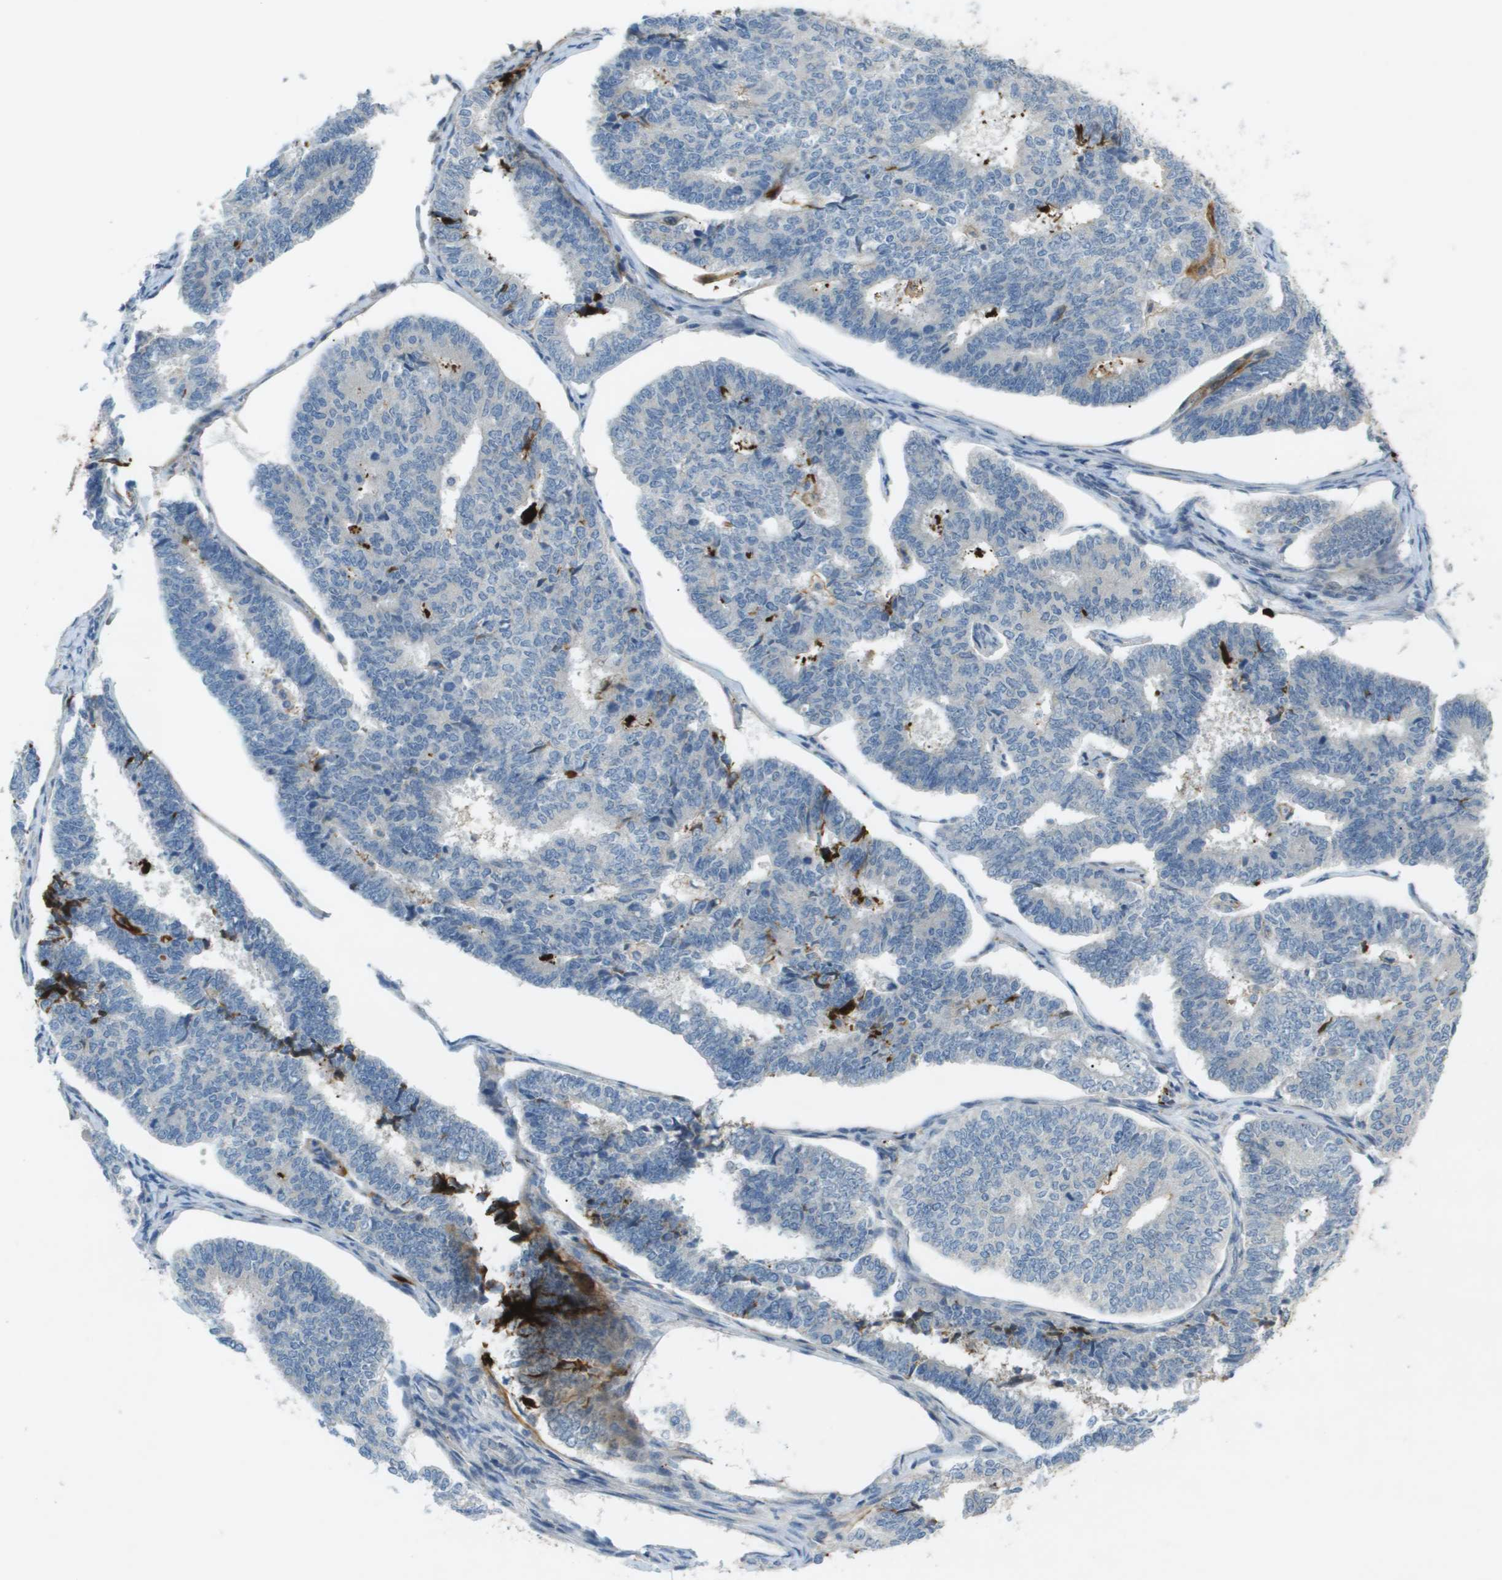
{"staining": {"intensity": "negative", "quantity": "none", "location": "none"}, "tissue": "endometrial cancer", "cell_type": "Tumor cells", "image_type": "cancer", "snomed": [{"axis": "morphology", "description": "Adenocarcinoma, NOS"}, {"axis": "topography", "description": "Endometrium"}], "caption": "IHC photomicrograph of neoplastic tissue: human adenocarcinoma (endometrial) stained with DAB shows no significant protein positivity in tumor cells.", "gene": "VTN", "patient": {"sex": "female", "age": 70}}